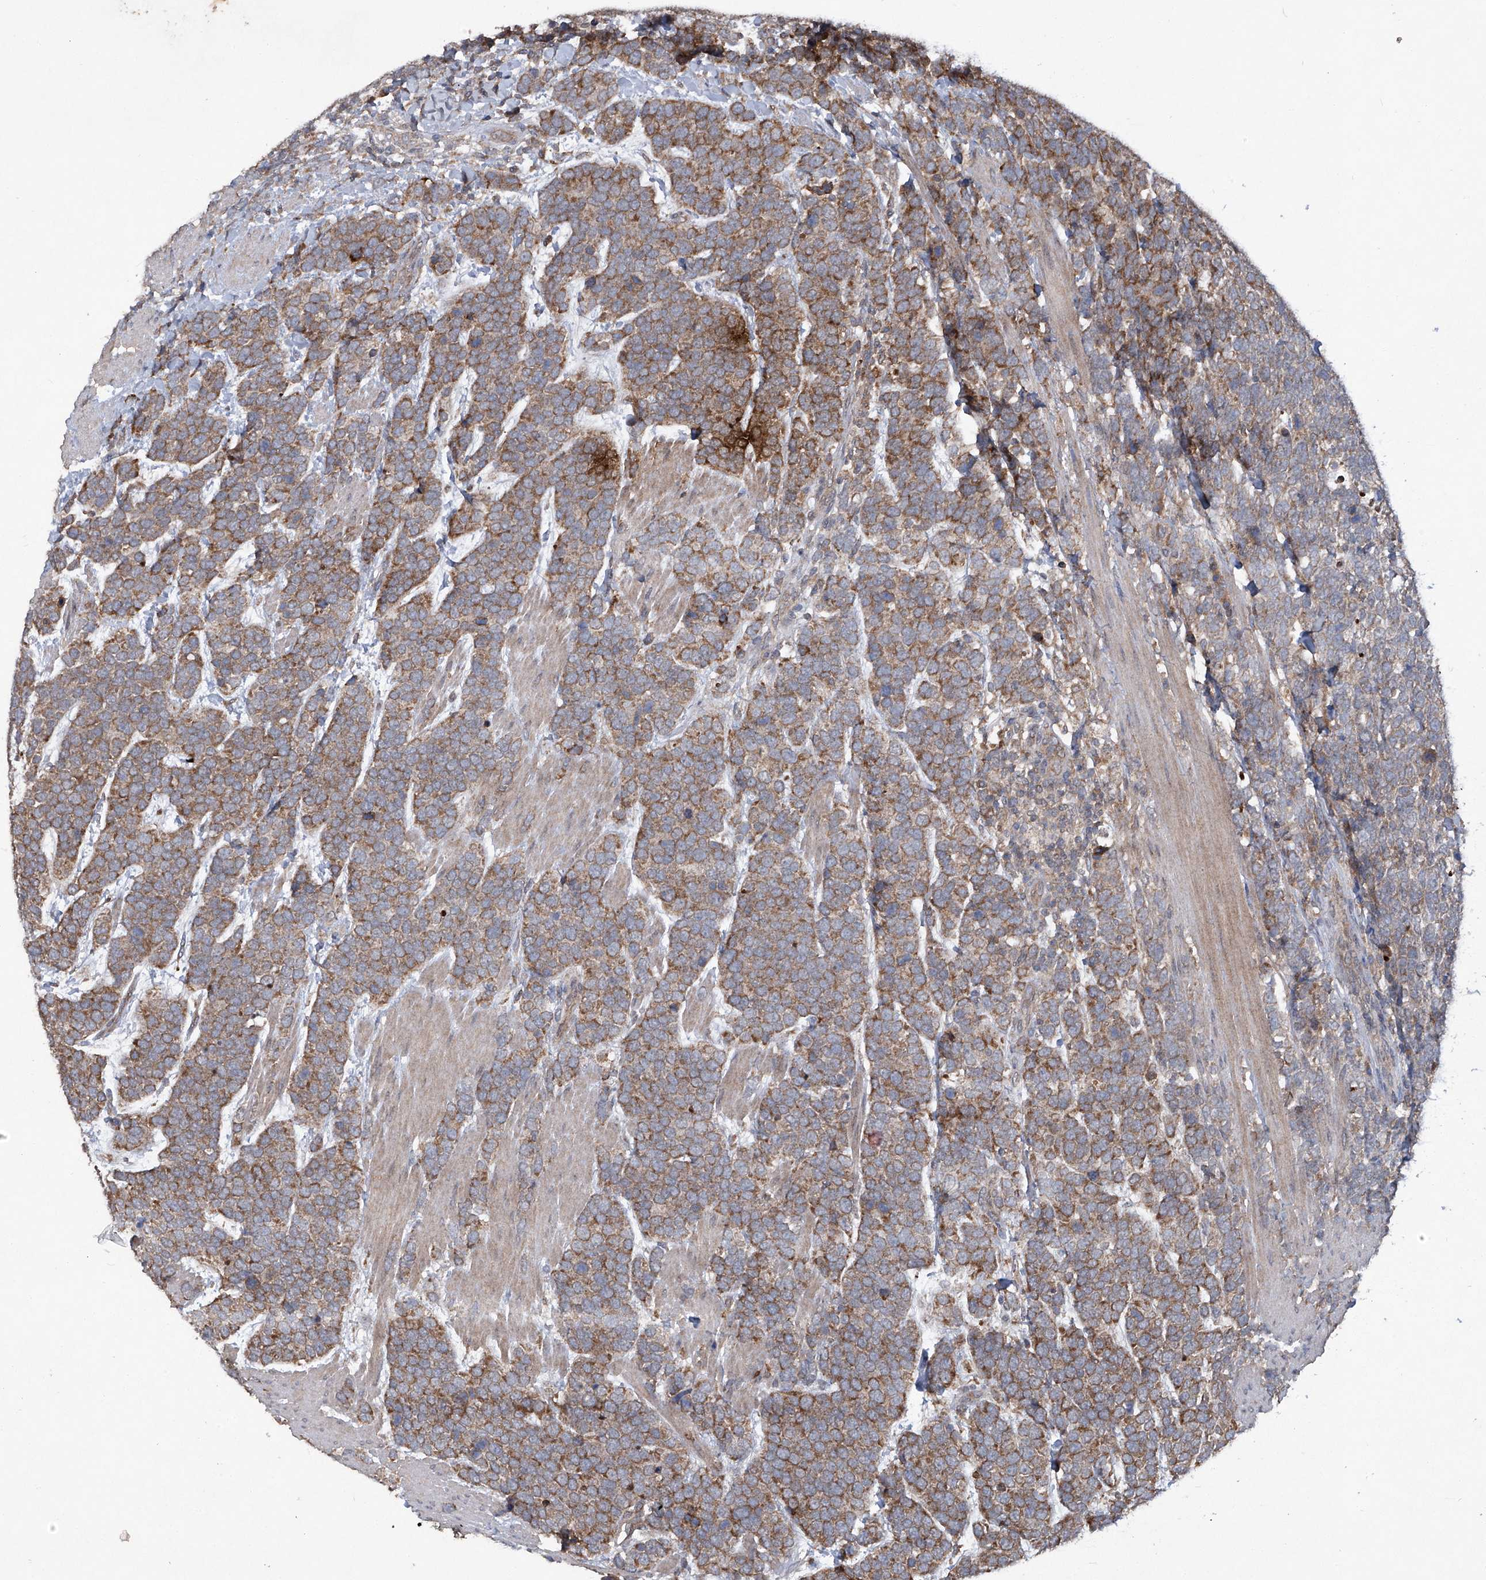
{"staining": {"intensity": "moderate", "quantity": ">75%", "location": "cytoplasmic/membranous"}, "tissue": "urothelial cancer", "cell_type": "Tumor cells", "image_type": "cancer", "snomed": [{"axis": "morphology", "description": "Urothelial carcinoma, High grade"}, {"axis": "topography", "description": "Urinary bladder"}], "caption": "Immunohistochemical staining of human urothelial carcinoma (high-grade) shows moderate cytoplasmic/membranous protein staining in about >75% of tumor cells.", "gene": "SUMF2", "patient": {"sex": "female", "age": 82}}